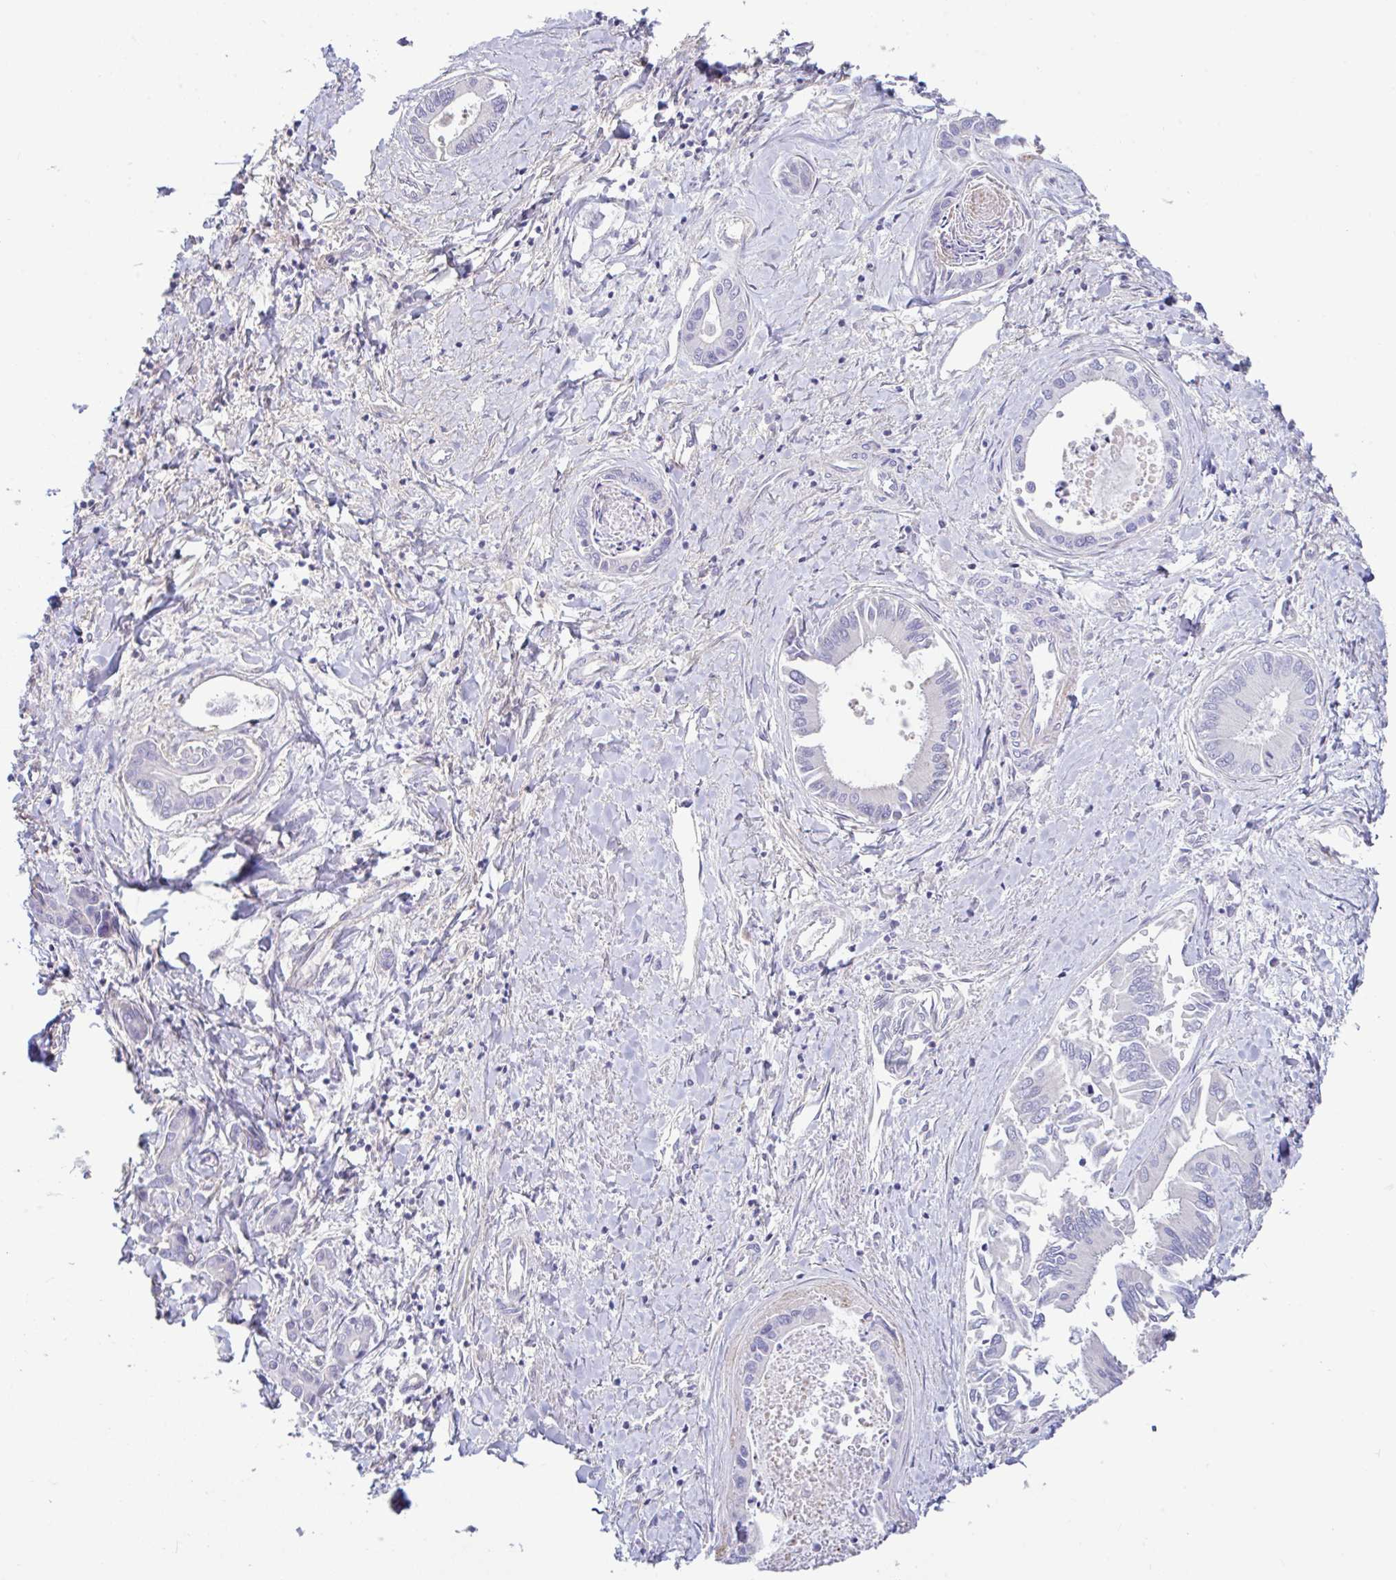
{"staining": {"intensity": "negative", "quantity": "none", "location": "none"}, "tissue": "liver cancer", "cell_type": "Tumor cells", "image_type": "cancer", "snomed": [{"axis": "morphology", "description": "Cholangiocarcinoma"}, {"axis": "topography", "description": "Liver"}], "caption": "Cholangiocarcinoma (liver) was stained to show a protein in brown. There is no significant expression in tumor cells. Brightfield microscopy of IHC stained with DAB (brown) and hematoxylin (blue), captured at high magnification.", "gene": "PLCD4", "patient": {"sex": "male", "age": 66}}